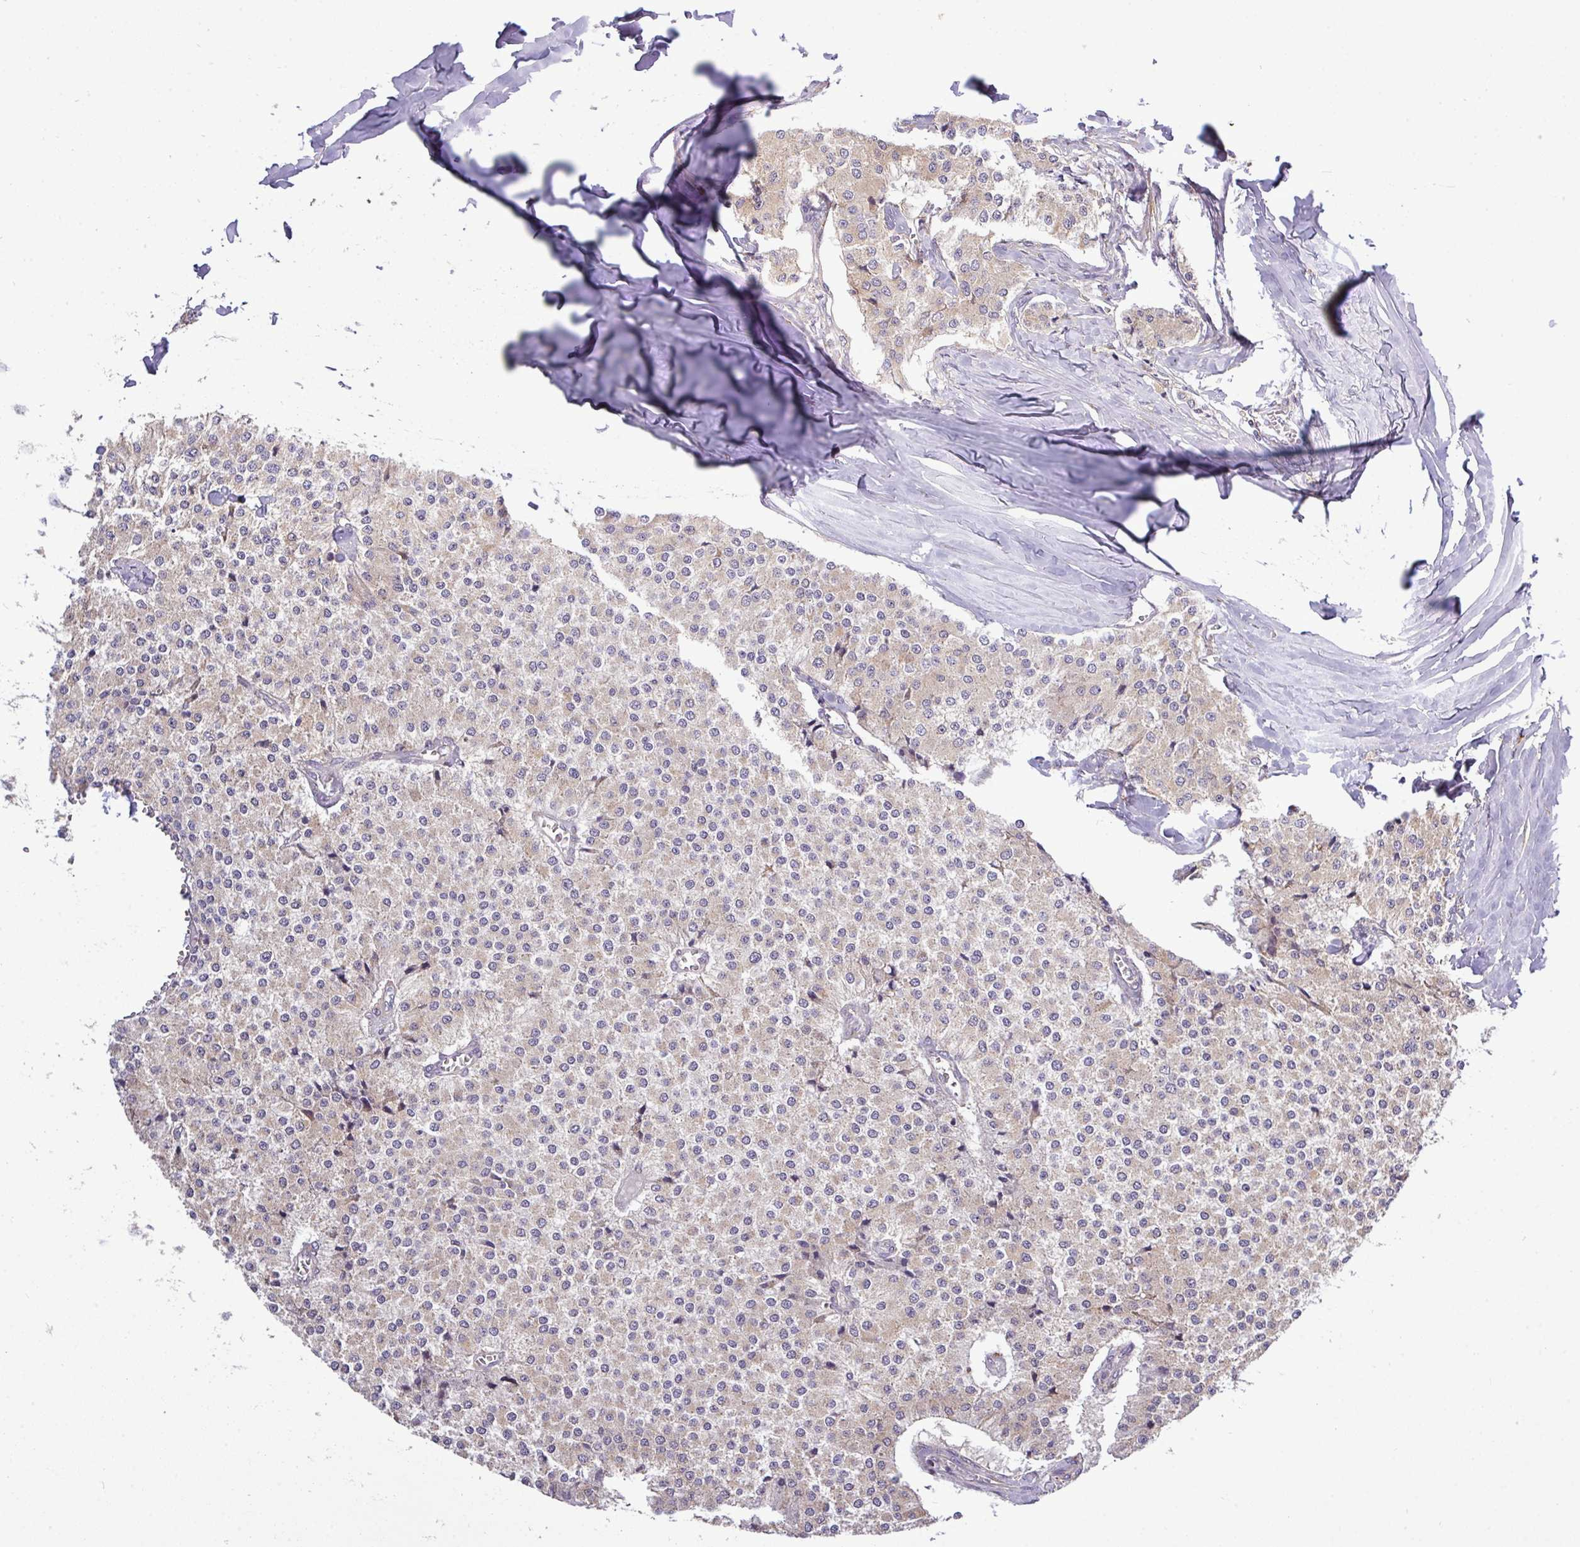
{"staining": {"intensity": "weak", "quantity": "25%-75%", "location": "cytoplasmic/membranous"}, "tissue": "carcinoid", "cell_type": "Tumor cells", "image_type": "cancer", "snomed": [{"axis": "morphology", "description": "Carcinoid, malignant, NOS"}, {"axis": "topography", "description": "Colon"}], "caption": "An image of human carcinoid (malignant) stained for a protein displays weak cytoplasmic/membranous brown staining in tumor cells. (brown staining indicates protein expression, while blue staining denotes nuclei).", "gene": "TM2D2", "patient": {"sex": "female", "age": 52}}